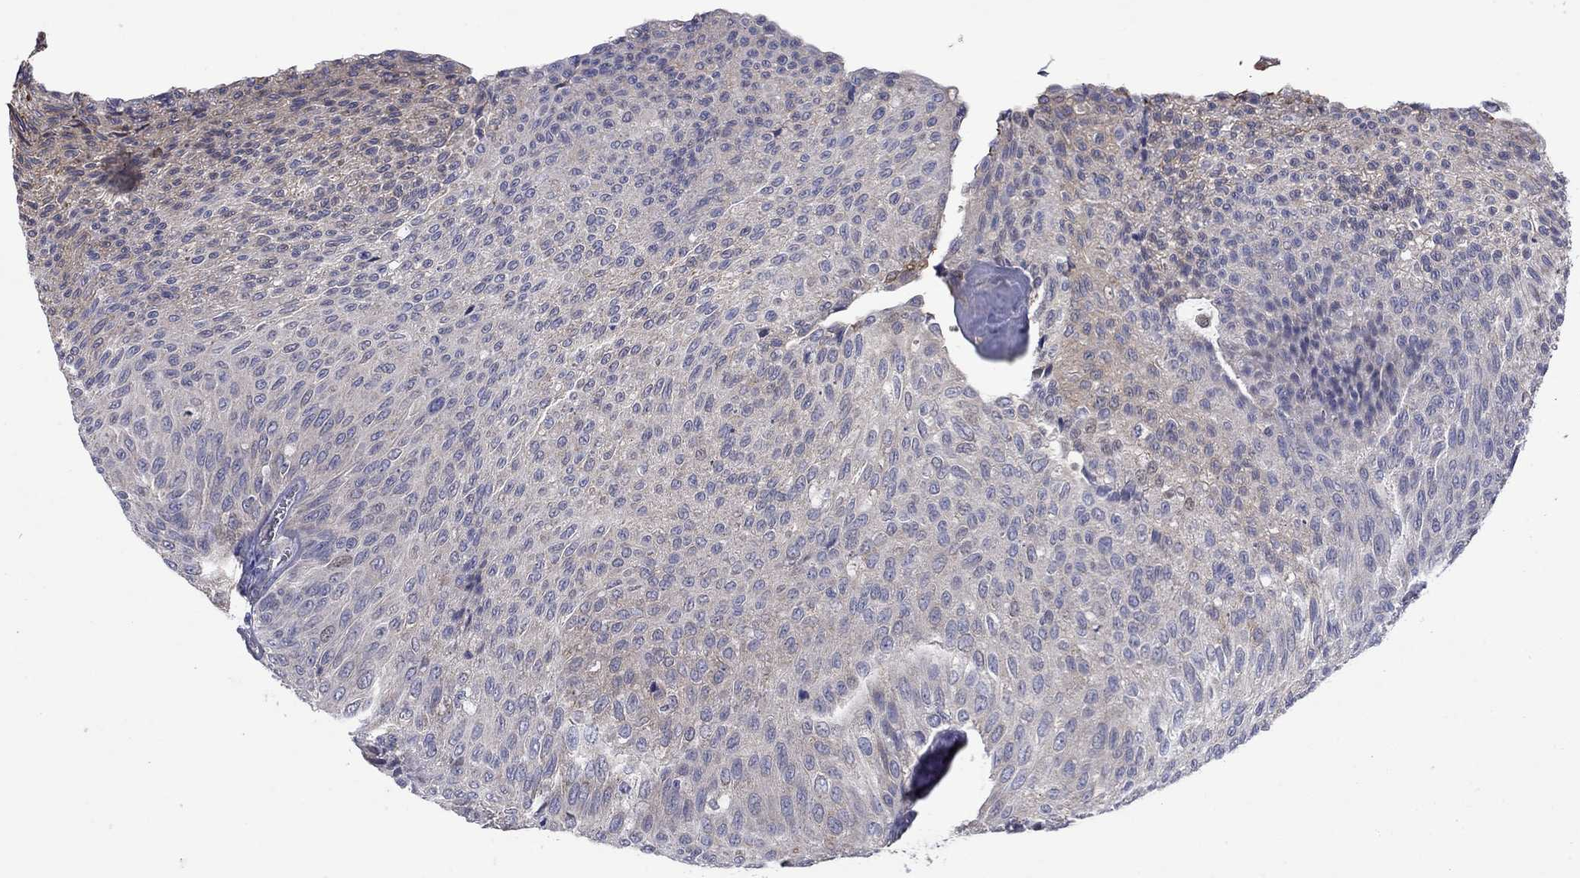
{"staining": {"intensity": "moderate", "quantity": "<25%", "location": "cytoplasmic/membranous"}, "tissue": "urothelial cancer", "cell_type": "Tumor cells", "image_type": "cancer", "snomed": [{"axis": "morphology", "description": "Urothelial carcinoma, Low grade"}, {"axis": "topography", "description": "Ureter, NOS"}, {"axis": "topography", "description": "Urinary bladder"}], "caption": "Approximately <25% of tumor cells in urothelial cancer reveal moderate cytoplasmic/membranous protein positivity as visualized by brown immunohistochemical staining.", "gene": "SULT2B1", "patient": {"sex": "male", "age": 78}}